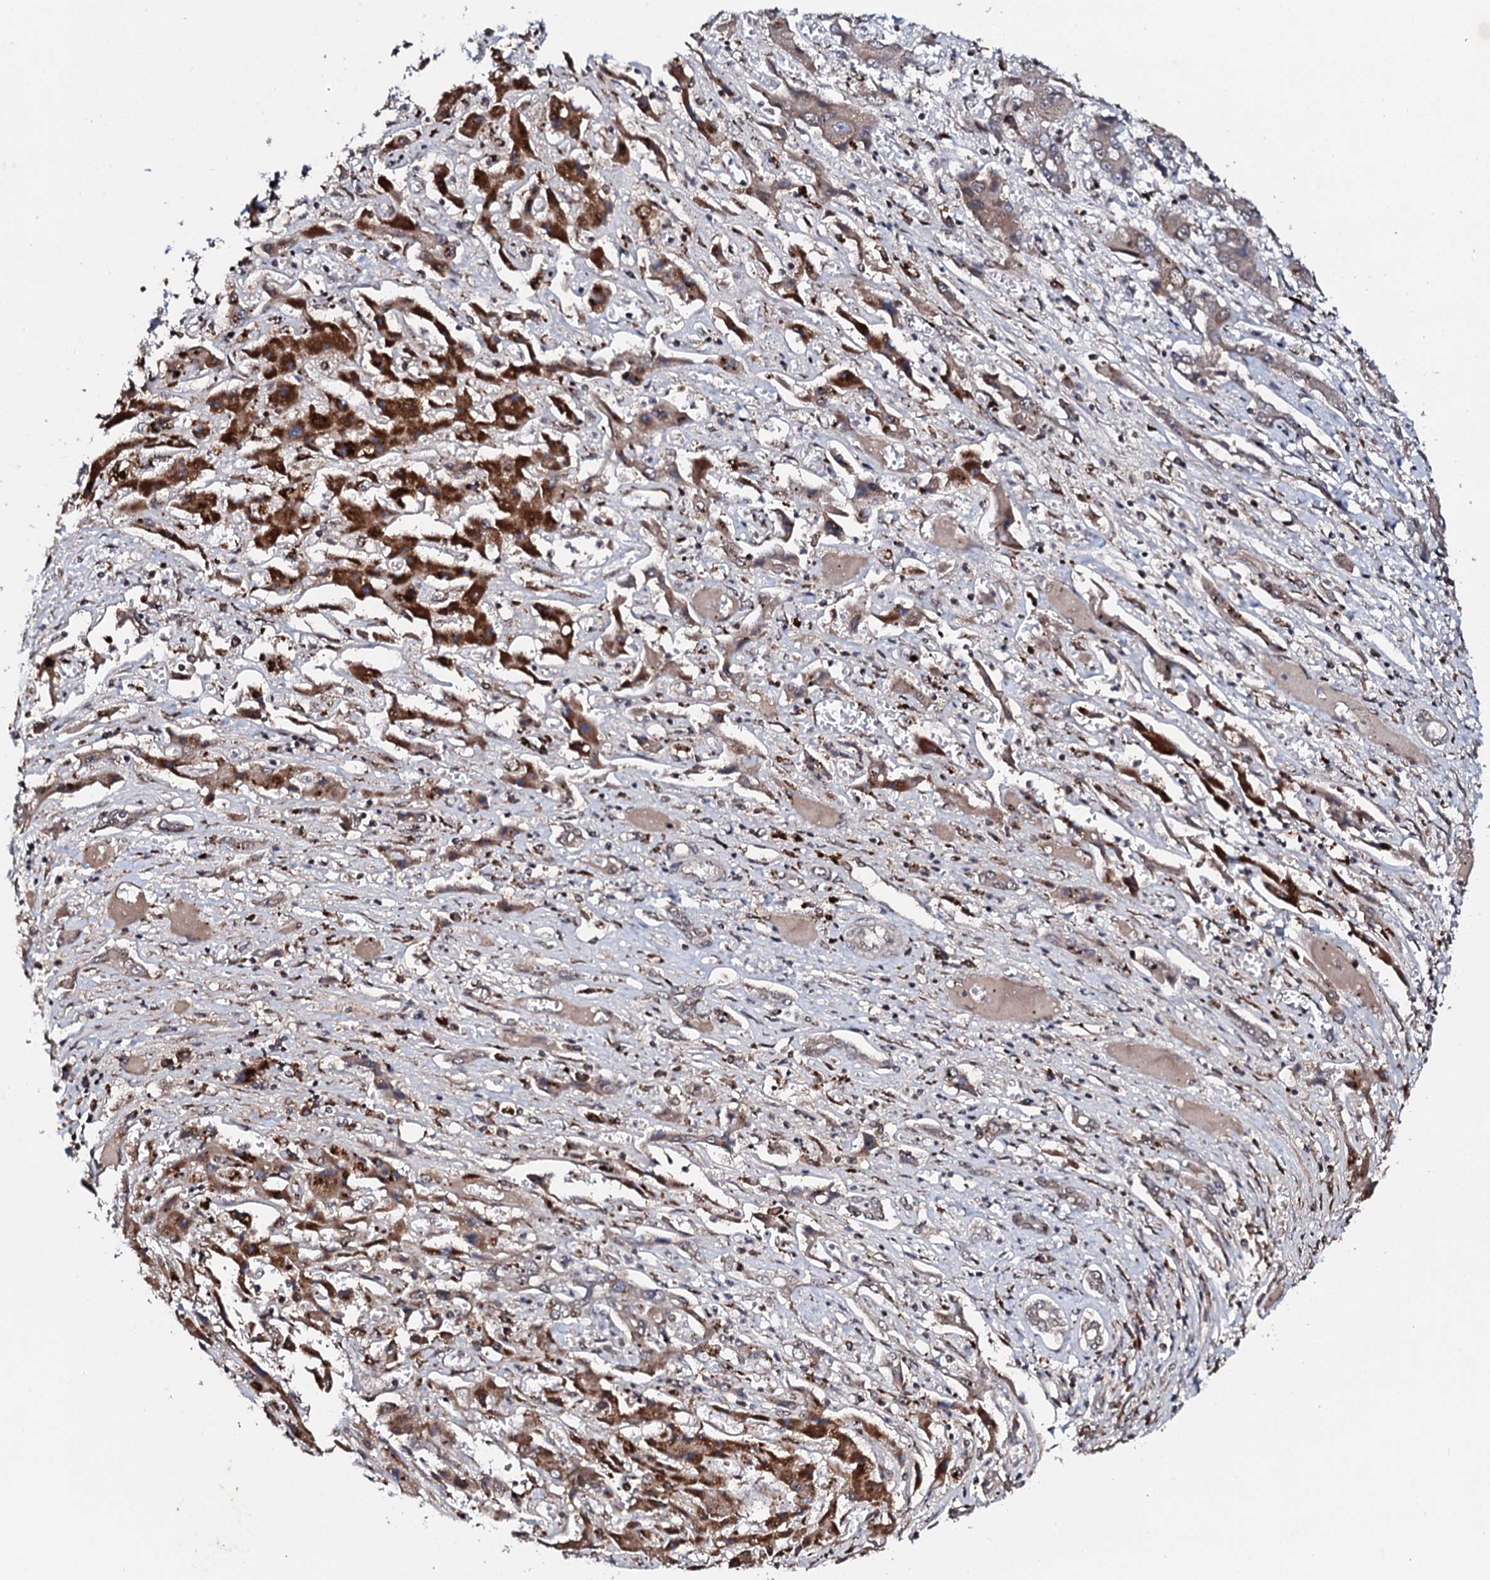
{"staining": {"intensity": "weak", "quantity": ">75%", "location": "cytoplasmic/membranous,nuclear"}, "tissue": "liver cancer", "cell_type": "Tumor cells", "image_type": "cancer", "snomed": [{"axis": "morphology", "description": "Cholangiocarcinoma"}, {"axis": "topography", "description": "Liver"}], "caption": "A brown stain highlights weak cytoplasmic/membranous and nuclear expression of a protein in cholangiocarcinoma (liver) tumor cells. The protein is shown in brown color, while the nuclei are stained blue.", "gene": "FAM111A", "patient": {"sex": "male", "age": 67}}